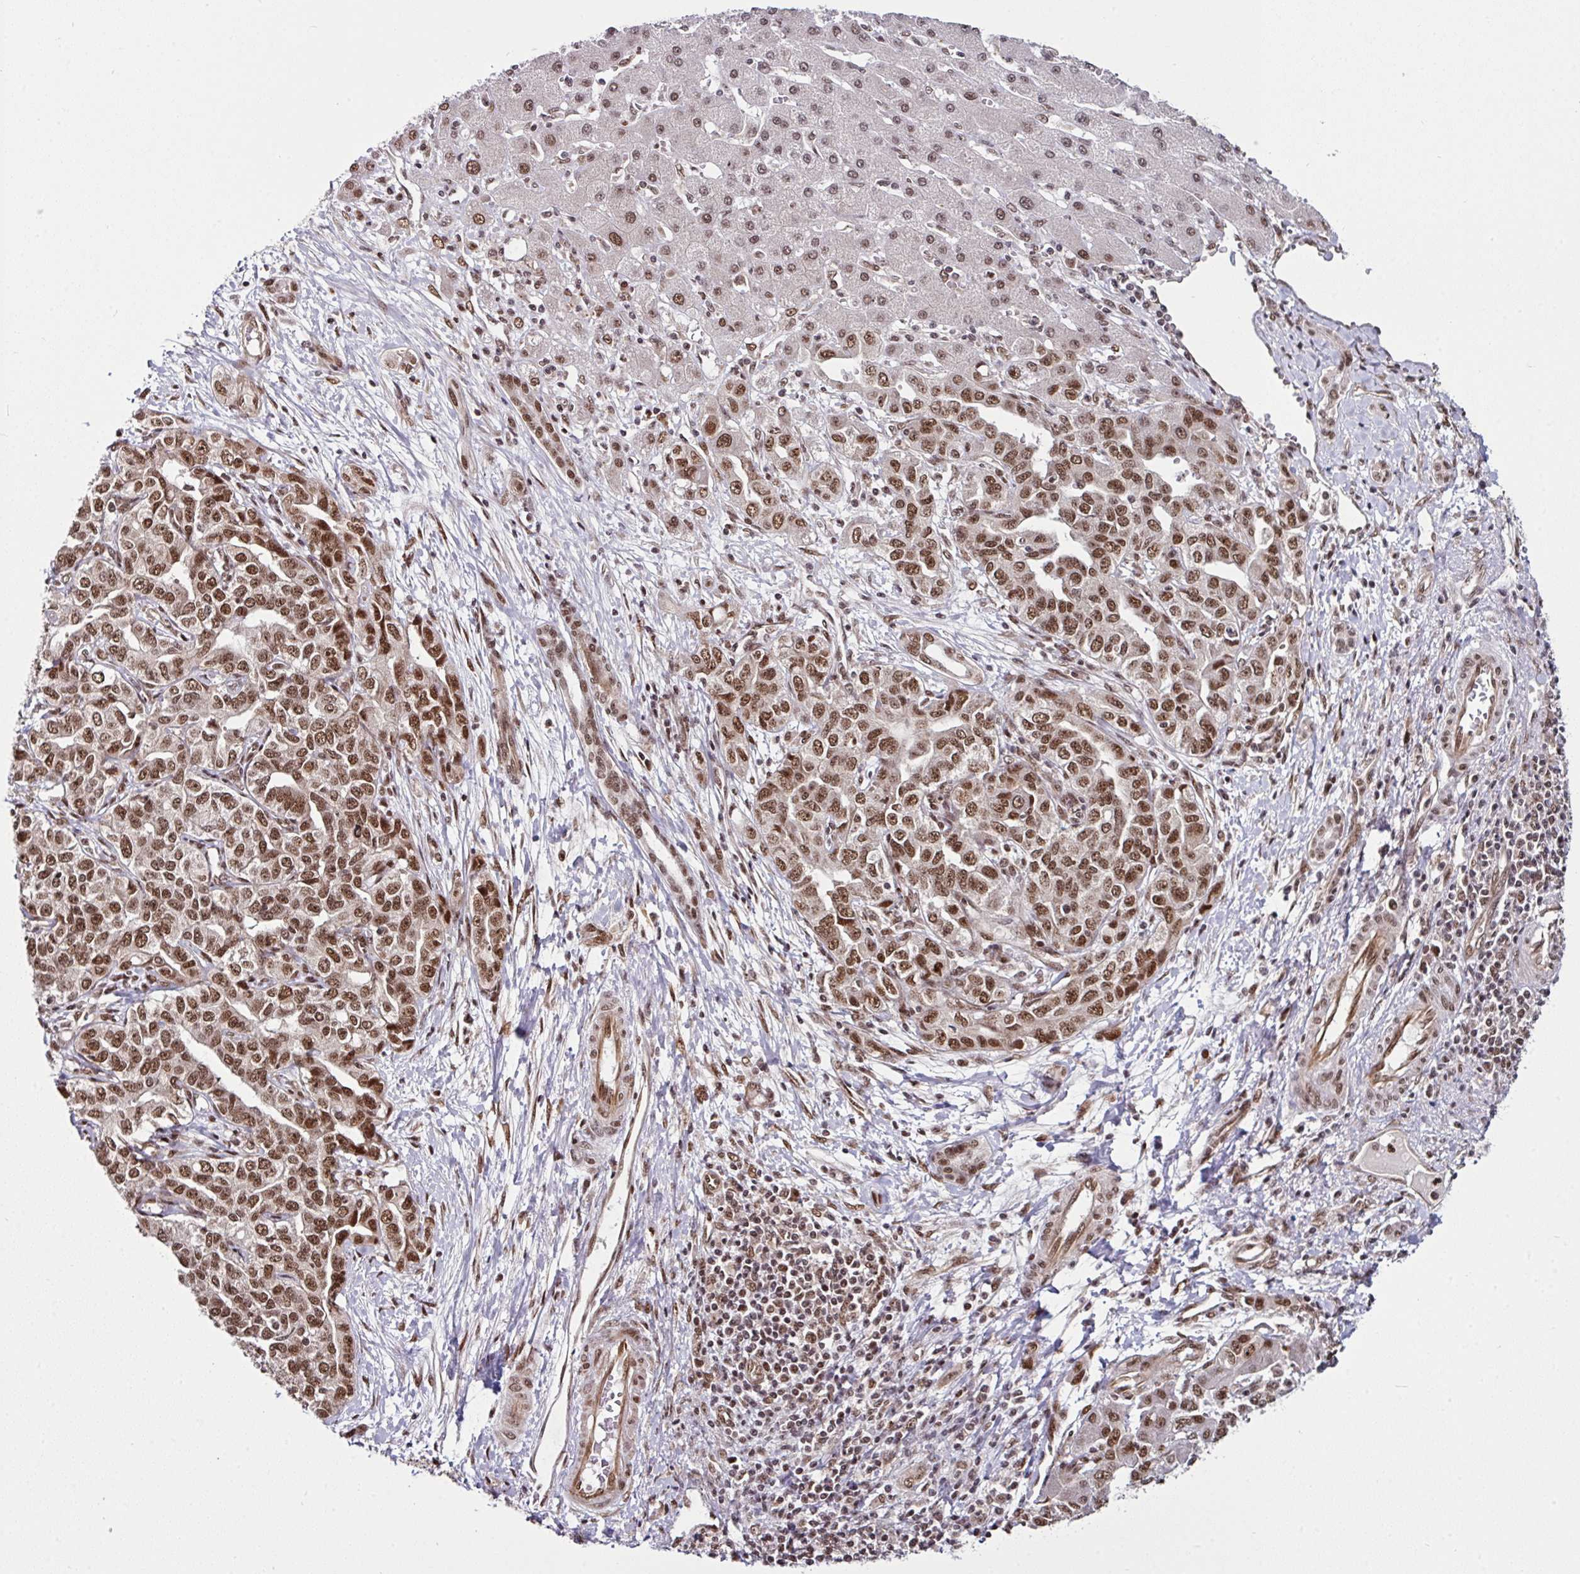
{"staining": {"intensity": "strong", "quantity": ">75%", "location": "nuclear"}, "tissue": "liver cancer", "cell_type": "Tumor cells", "image_type": "cancer", "snomed": [{"axis": "morphology", "description": "Cholangiocarcinoma"}, {"axis": "topography", "description": "Liver"}], "caption": "Protein expression analysis of liver cancer demonstrates strong nuclear staining in approximately >75% of tumor cells.", "gene": "MORF4L2", "patient": {"sex": "male", "age": 59}}